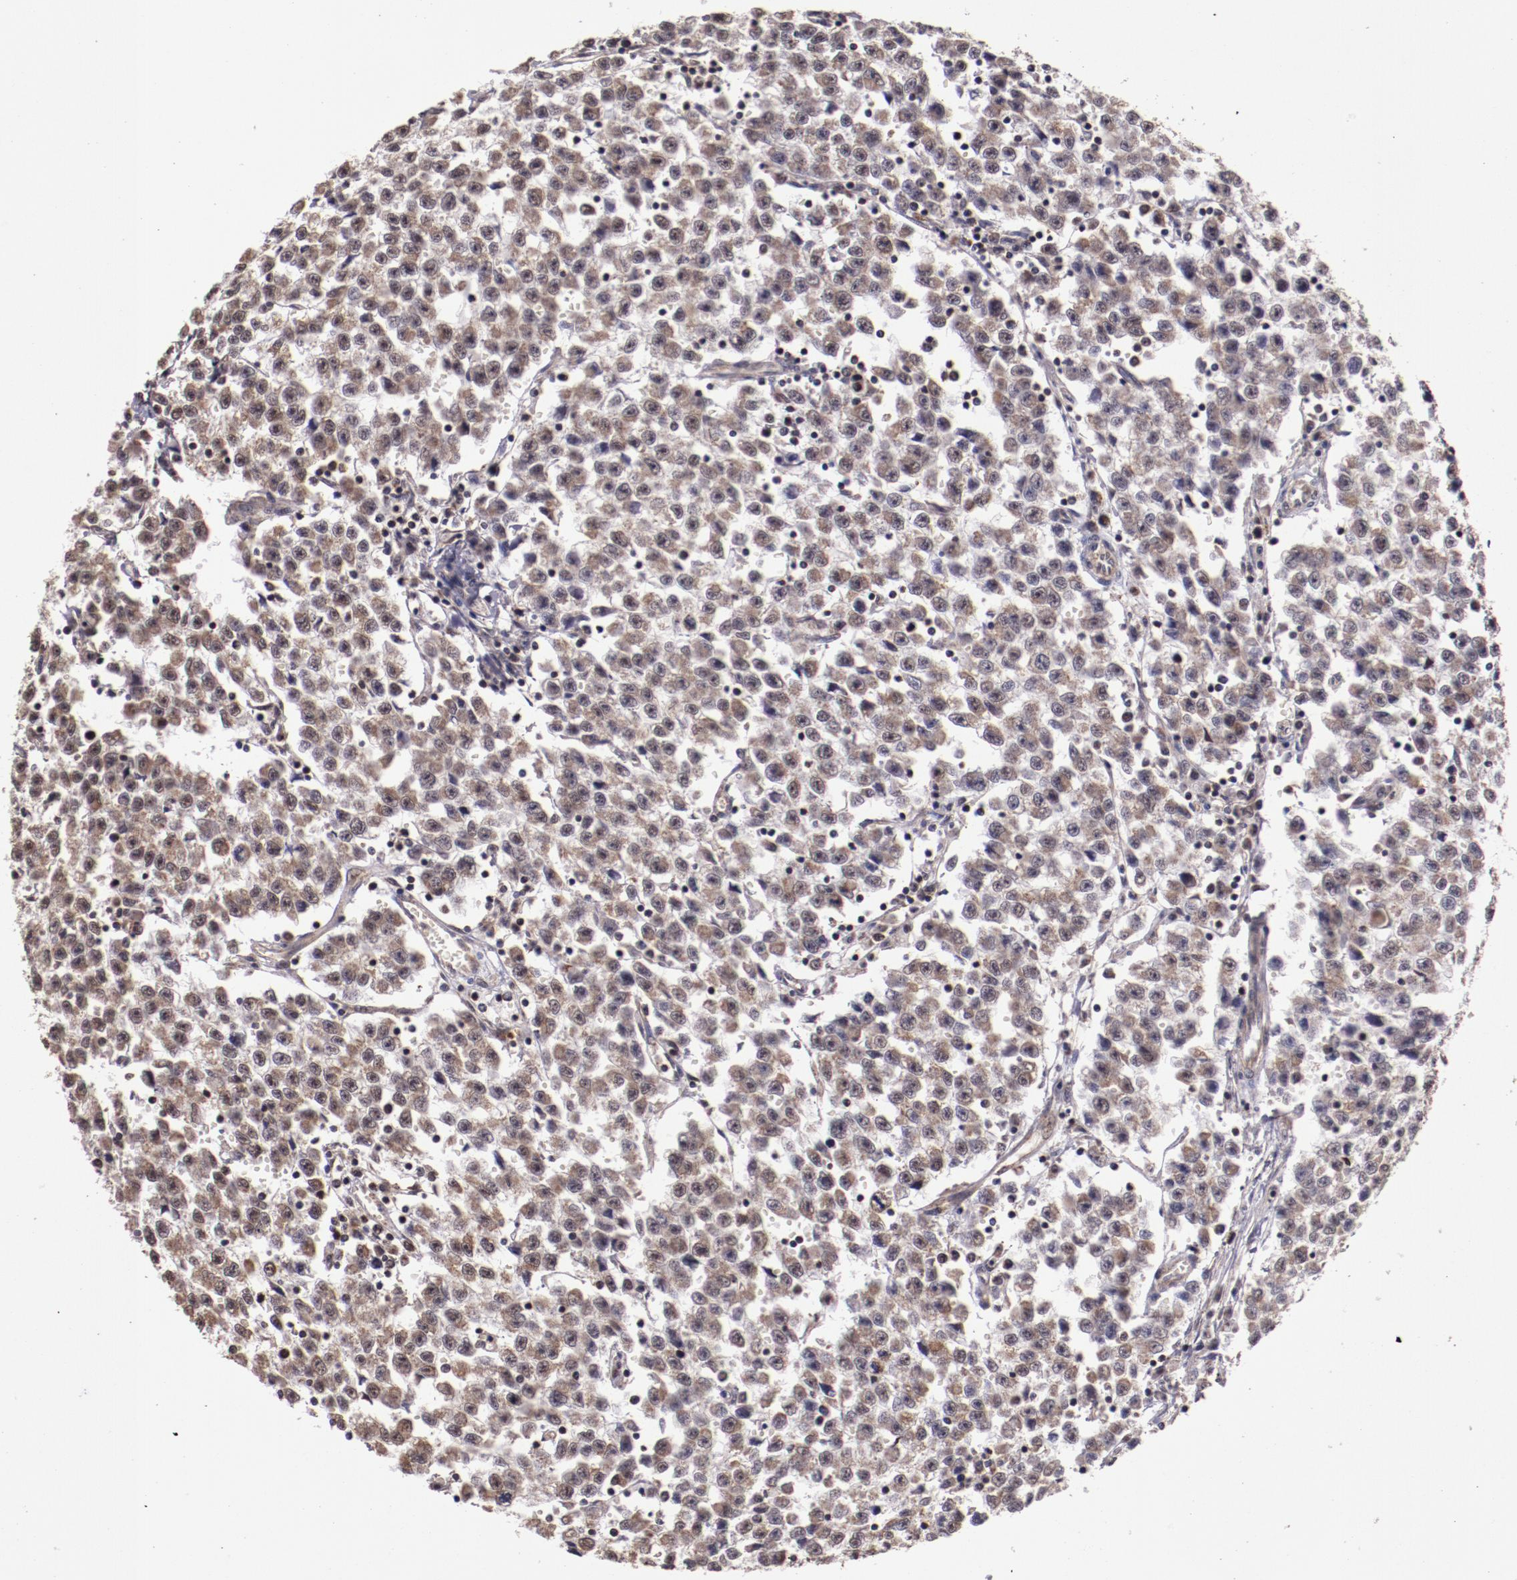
{"staining": {"intensity": "weak", "quantity": ">75%", "location": "cytoplasmic/membranous,nuclear"}, "tissue": "testis cancer", "cell_type": "Tumor cells", "image_type": "cancer", "snomed": [{"axis": "morphology", "description": "Seminoma, NOS"}, {"axis": "topography", "description": "Testis"}], "caption": "Approximately >75% of tumor cells in testis seminoma show weak cytoplasmic/membranous and nuclear protein positivity as visualized by brown immunohistochemical staining.", "gene": "CECR2", "patient": {"sex": "male", "age": 35}}